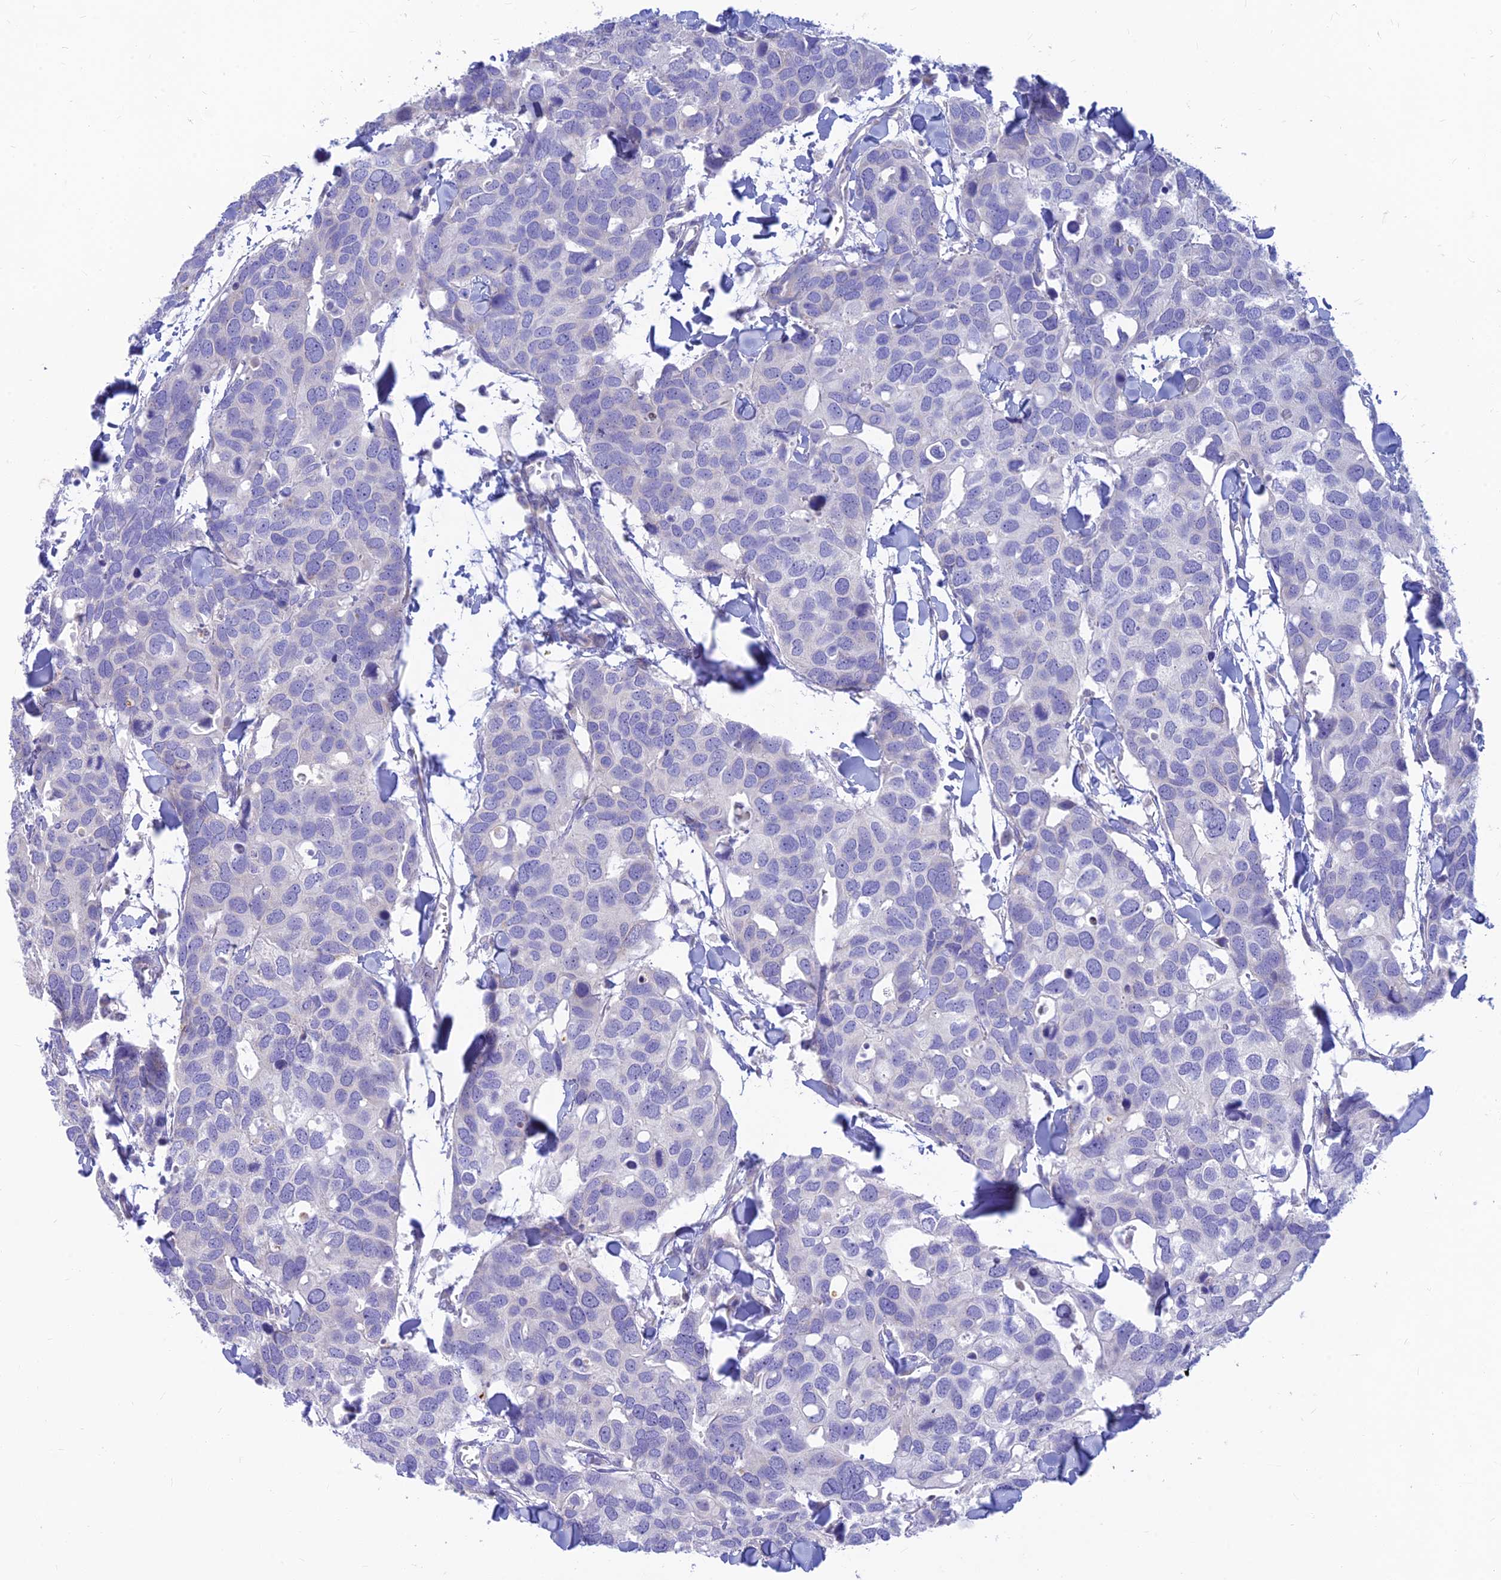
{"staining": {"intensity": "negative", "quantity": "none", "location": "none"}, "tissue": "breast cancer", "cell_type": "Tumor cells", "image_type": "cancer", "snomed": [{"axis": "morphology", "description": "Duct carcinoma"}, {"axis": "topography", "description": "Breast"}], "caption": "Protein analysis of breast cancer demonstrates no significant staining in tumor cells.", "gene": "TMEM30B", "patient": {"sex": "female", "age": 83}}